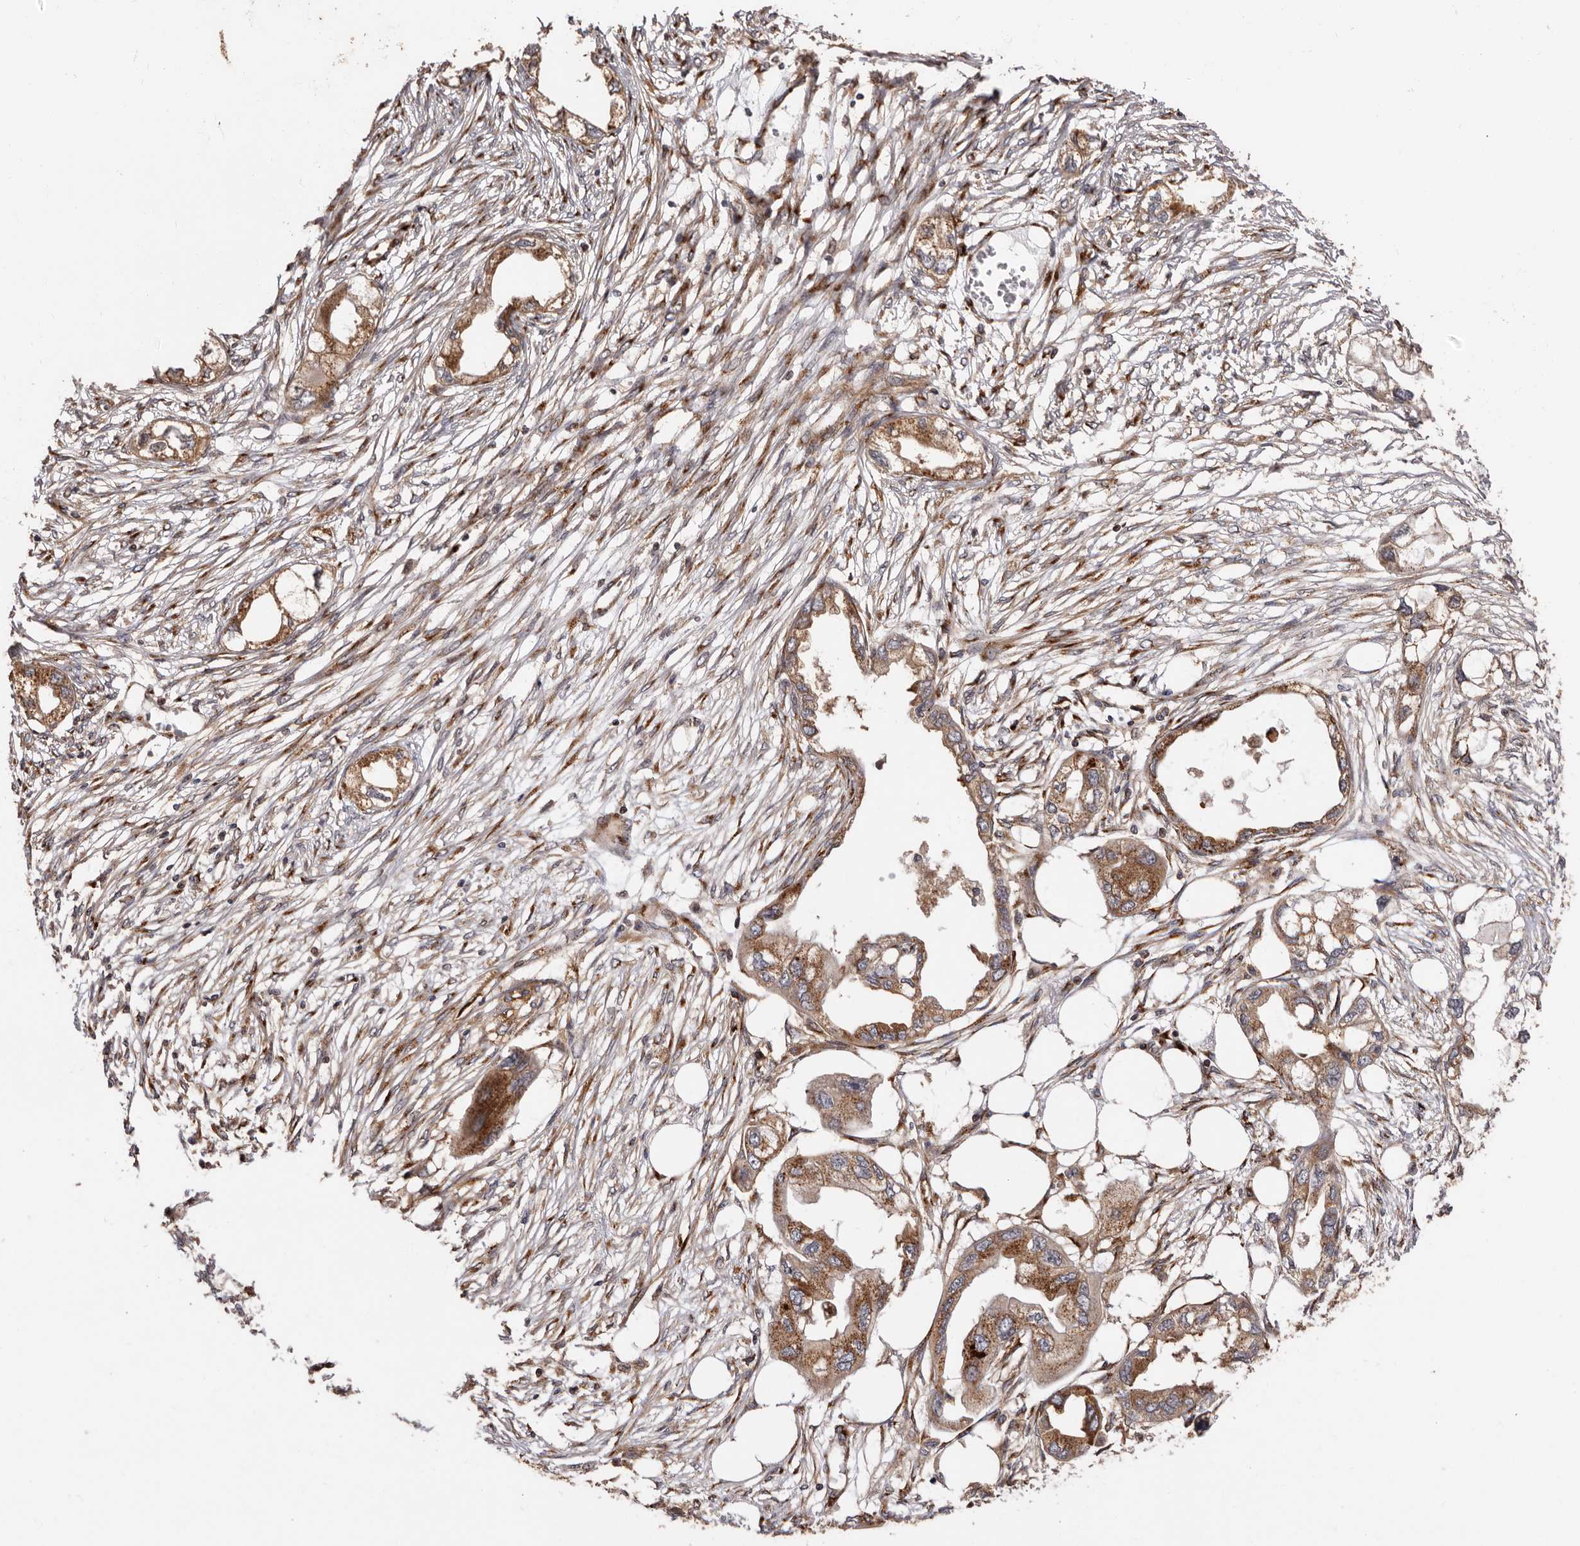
{"staining": {"intensity": "strong", "quantity": ">75%", "location": "cytoplasmic/membranous"}, "tissue": "endometrial cancer", "cell_type": "Tumor cells", "image_type": "cancer", "snomed": [{"axis": "morphology", "description": "Adenocarcinoma, NOS"}, {"axis": "morphology", "description": "Adenocarcinoma, metastatic, NOS"}, {"axis": "topography", "description": "Adipose tissue"}, {"axis": "topography", "description": "Endometrium"}], "caption": "About >75% of tumor cells in human endometrial cancer exhibit strong cytoplasmic/membranous protein positivity as visualized by brown immunohistochemical staining.", "gene": "GPR27", "patient": {"sex": "female", "age": 67}}